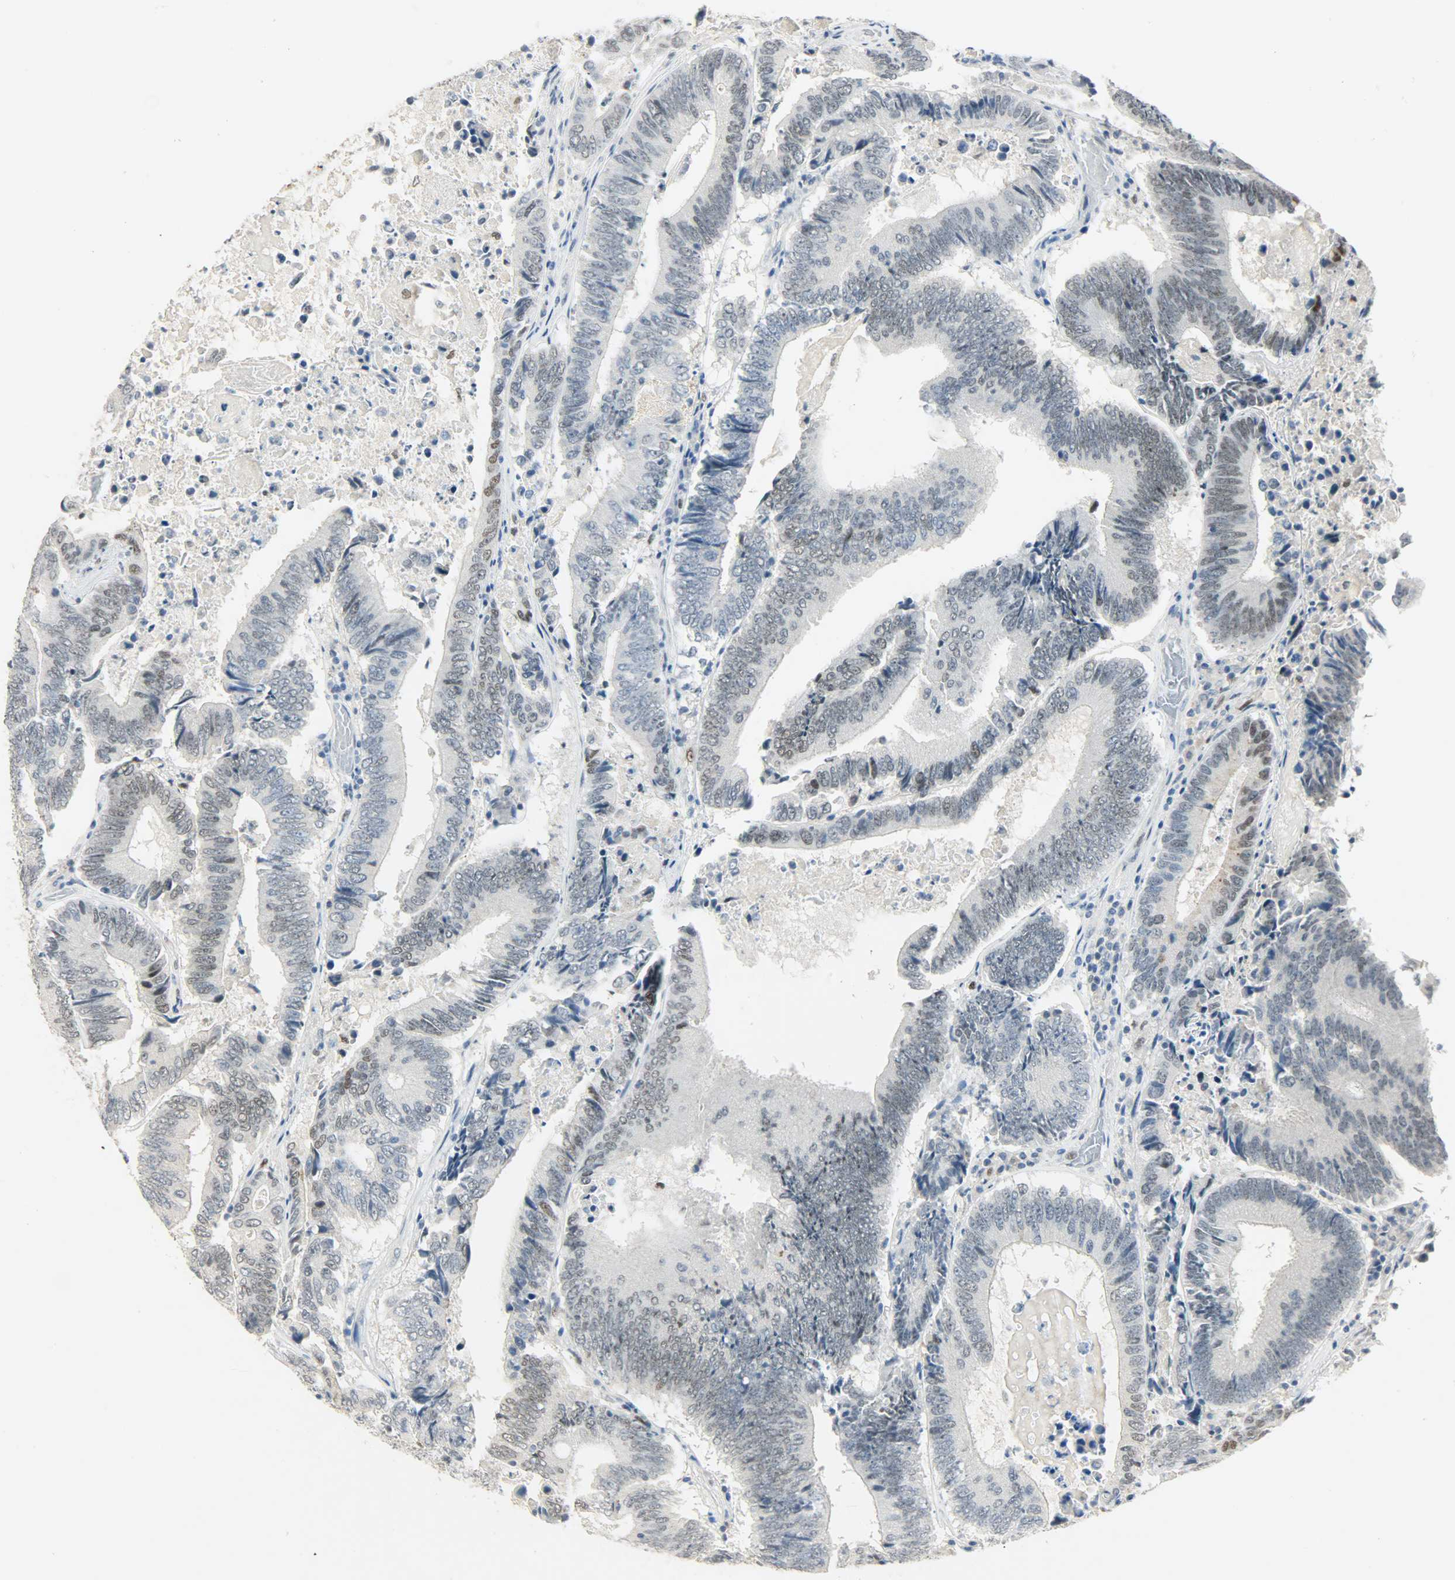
{"staining": {"intensity": "negative", "quantity": "none", "location": "none"}, "tissue": "colorectal cancer", "cell_type": "Tumor cells", "image_type": "cancer", "snomed": [{"axis": "morphology", "description": "Adenocarcinoma, NOS"}, {"axis": "topography", "description": "Colon"}], "caption": "Immunohistochemistry of human colorectal cancer shows no positivity in tumor cells. (Stains: DAB immunohistochemistry with hematoxylin counter stain, Microscopy: brightfield microscopy at high magnification).", "gene": "PPARG", "patient": {"sex": "female", "age": 78}}